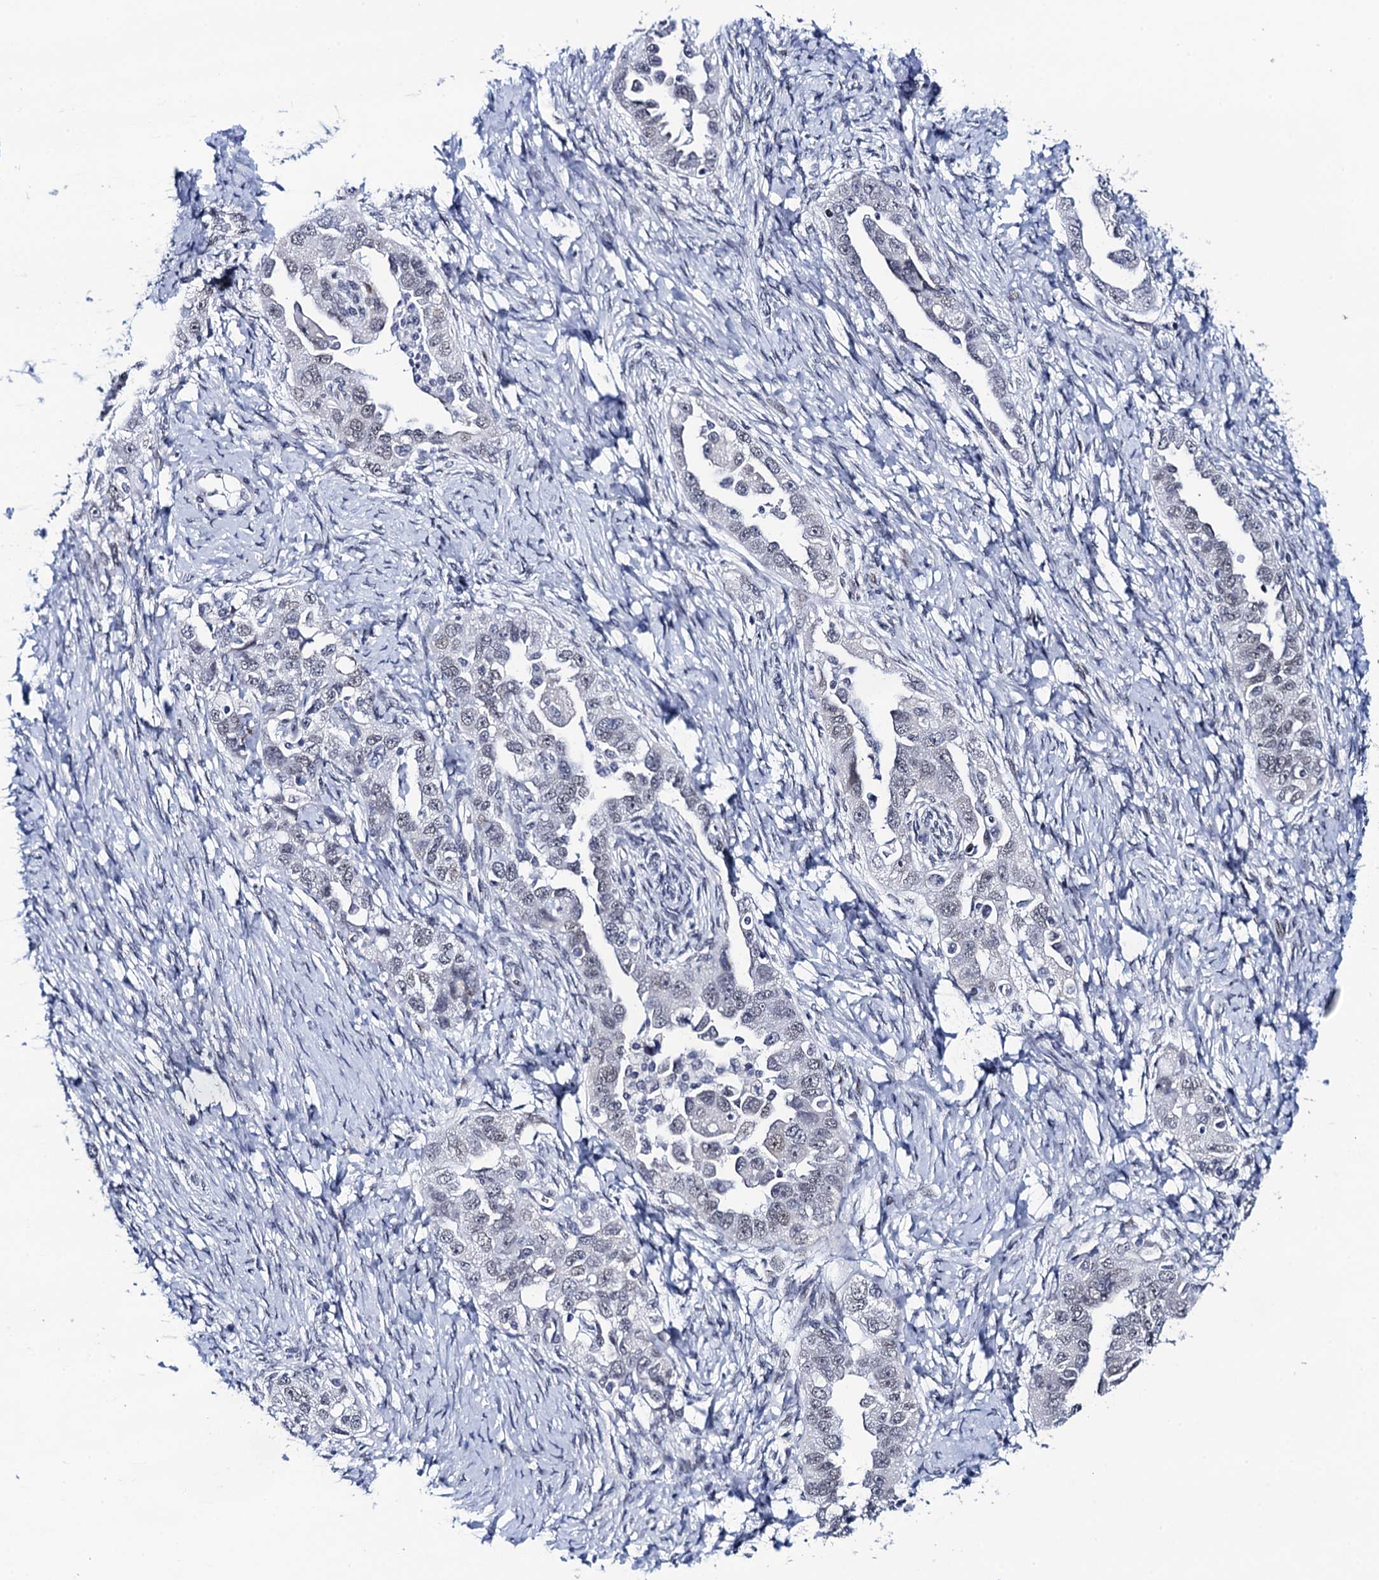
{"staining": {"intensity": "negative", "quantity": "none", "location": "none"}, "tissue": "ovarian cancer", "cell_type": "Tumor cells", "image_type": "cancer", "snomed": [{"axis": "morphology", "description": "Carcinoma, NOS"}, {"axis": "morphology", "description": "Cystadenocarcinoma, serous, NOS"}, {"axis": "topography", "description": "Ovary"}], "caption": "An immunohistochemistry (IHC) histopathology image of serous cystadenocarcinoma (ovarian) is shown. There is no staining in tumor cells of serous cystadenocarcinoma (ovarian).", "gene": "C16orf87", "patient": {"sex": "female", "age": 69}}